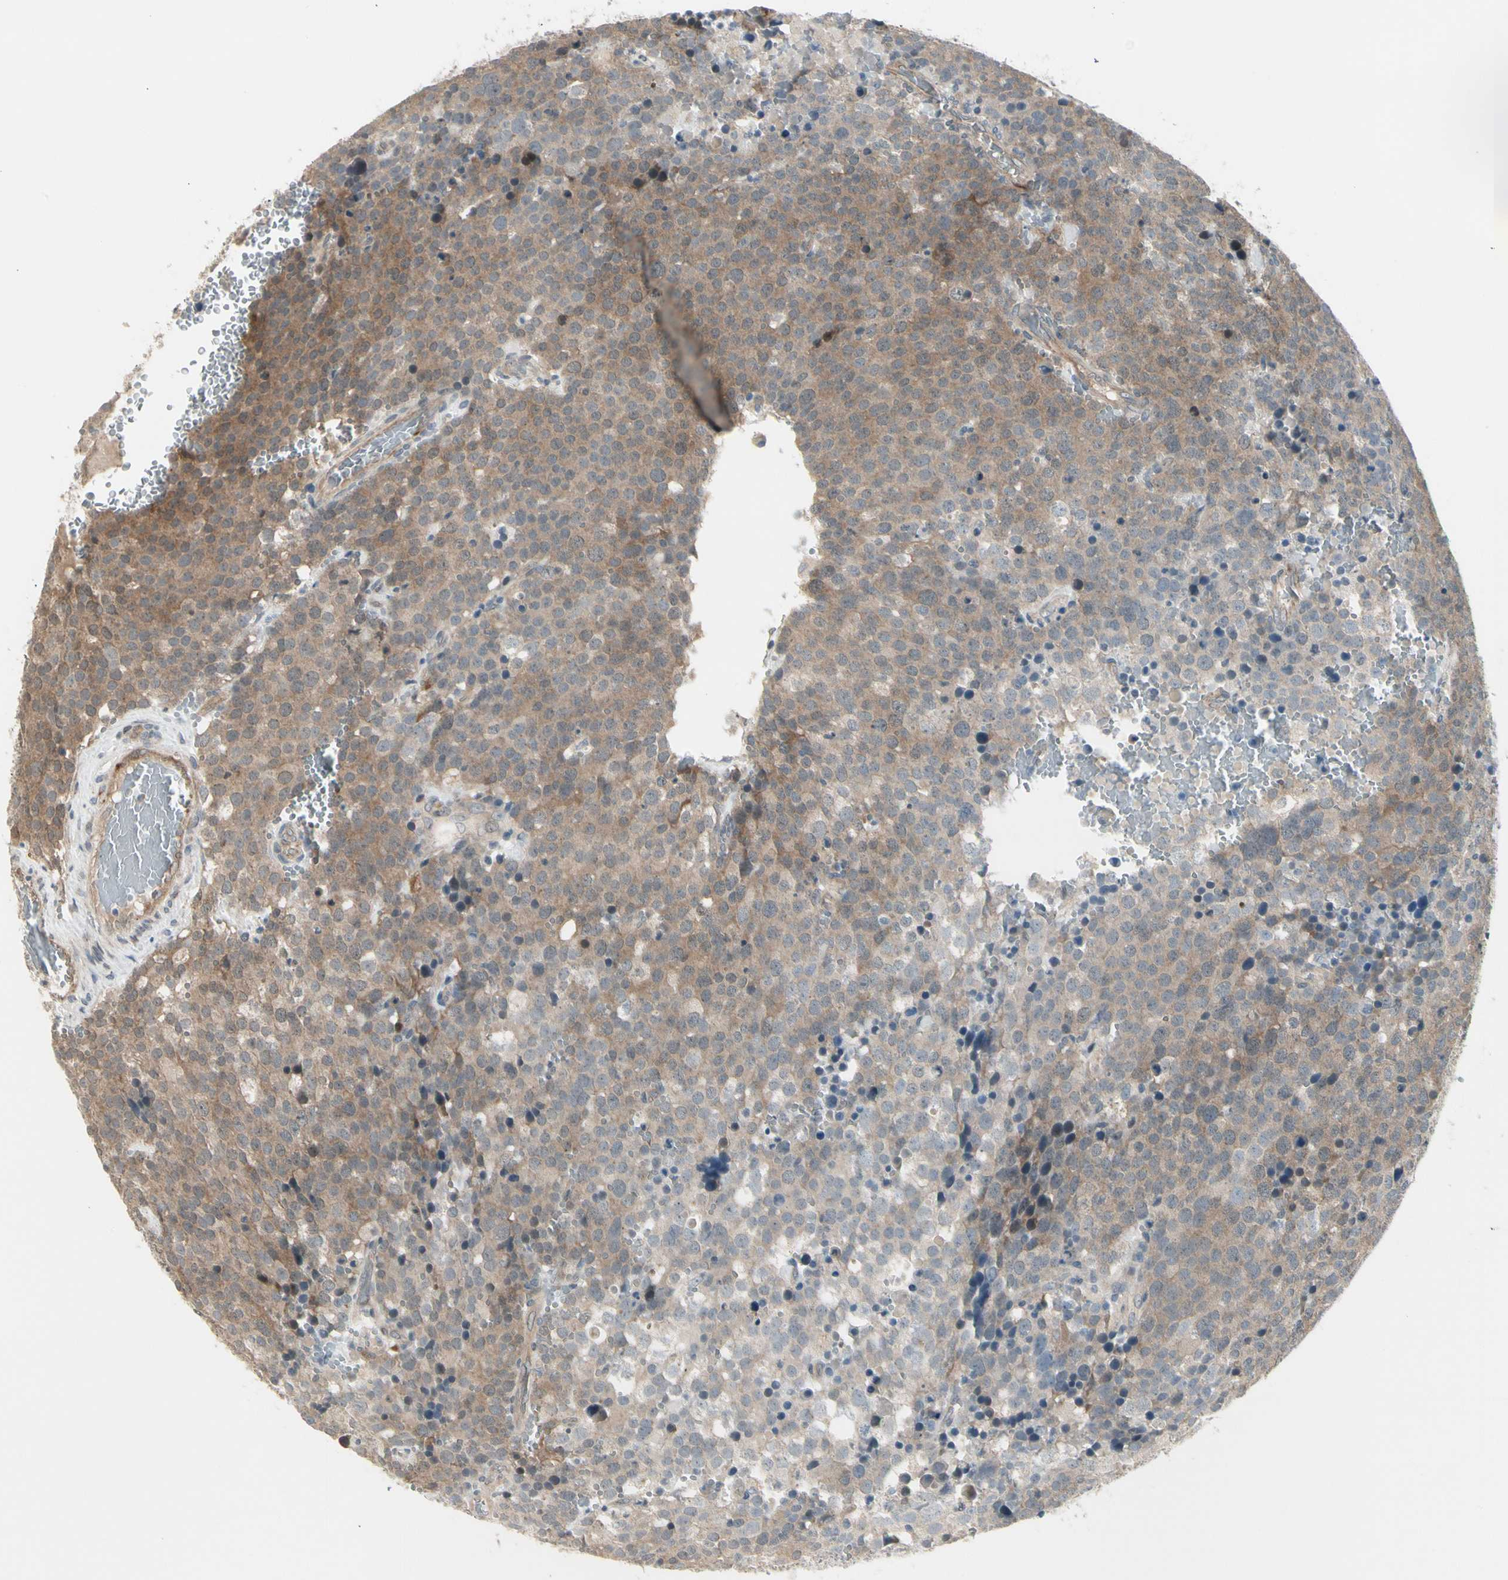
{"staining": {"intensity": "moderate", "quantity": ">75%", "location": "cytoplasmic/membranous"}, "tissue": "testis cancer", "cell_type": "Tumor cells", "image_type": "cancer", "snomed": [{"axis": "morphology", "description": "Seminoma, NOS"}, {"axis": "topography", "description": "Testis"}], "caption": "Immunohistochemistry (IHC) staining of testis cancer (seminoma), which reveals medium levels of moderate cytoplasmic/membranous positivity in about >75% of tumor cells indicating moderate cytoplasmic/membranous protein positivity. The staining was performed using DAB (3,3'-diaminobenzidine) (brown) for protein detection and nuclei were counterstained in hematoxylin (blue).", "gene": "SVBP", "patient": {"sex": "male", "age": 71}}